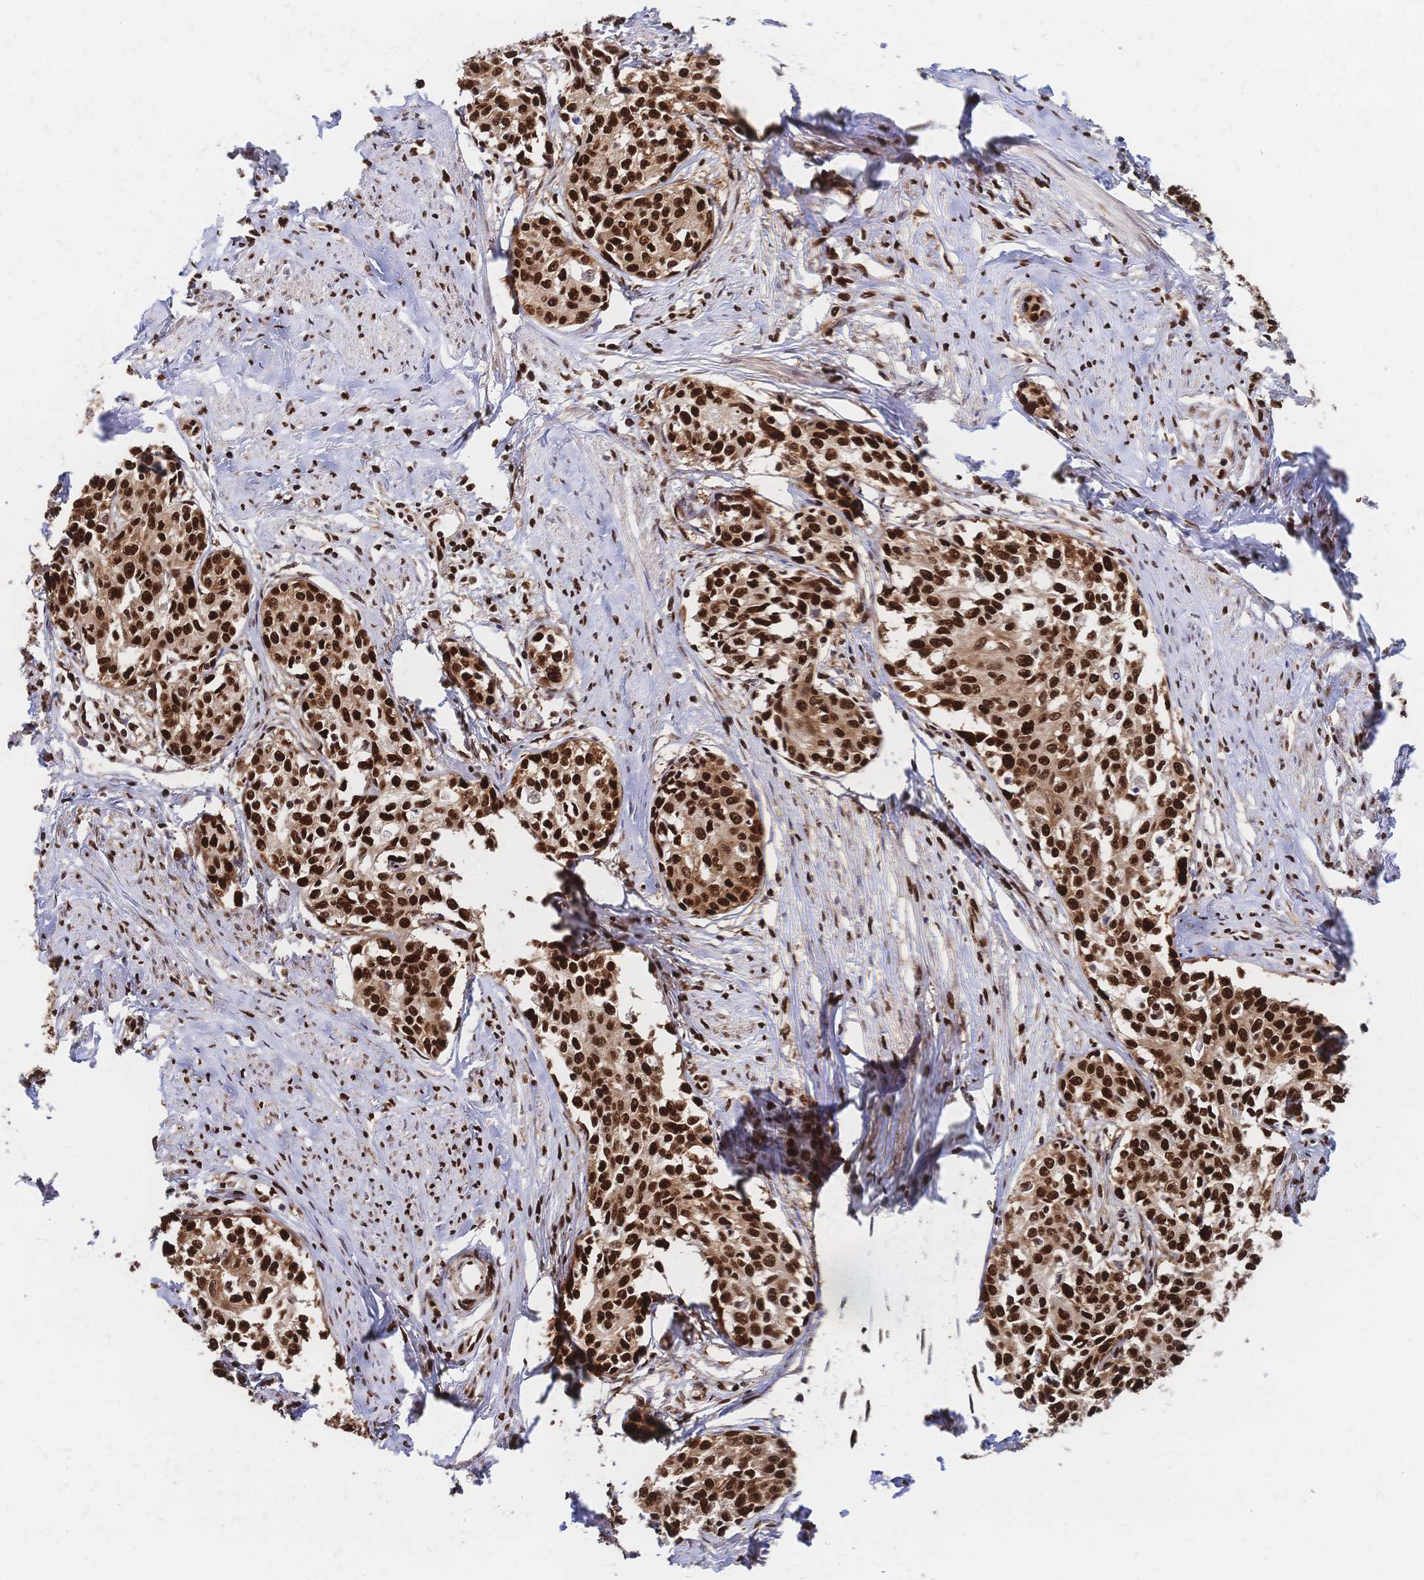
{"staining": {"intensity": "strong", "quantity": ">75%", "location": "nuclear"}, "tissue": "cervical cancer", "cell_type": "Tumor cells", "image_type": "cancer", "snomed": [{"axis": "morphology", "description": "Squamous cell carcinoma, NOS"}, {"axis": "morphology", "description": "Adenocarcinoma, NOS"}, {"axis": "topography", "description": "Cervix"}], "caption": "Human adenocarcinoma (cervical) stained with a protein marker exhibits strong staining in tumor cells.", "gene": "HDGF", "patient": {"sex": "female", "age": 52}}